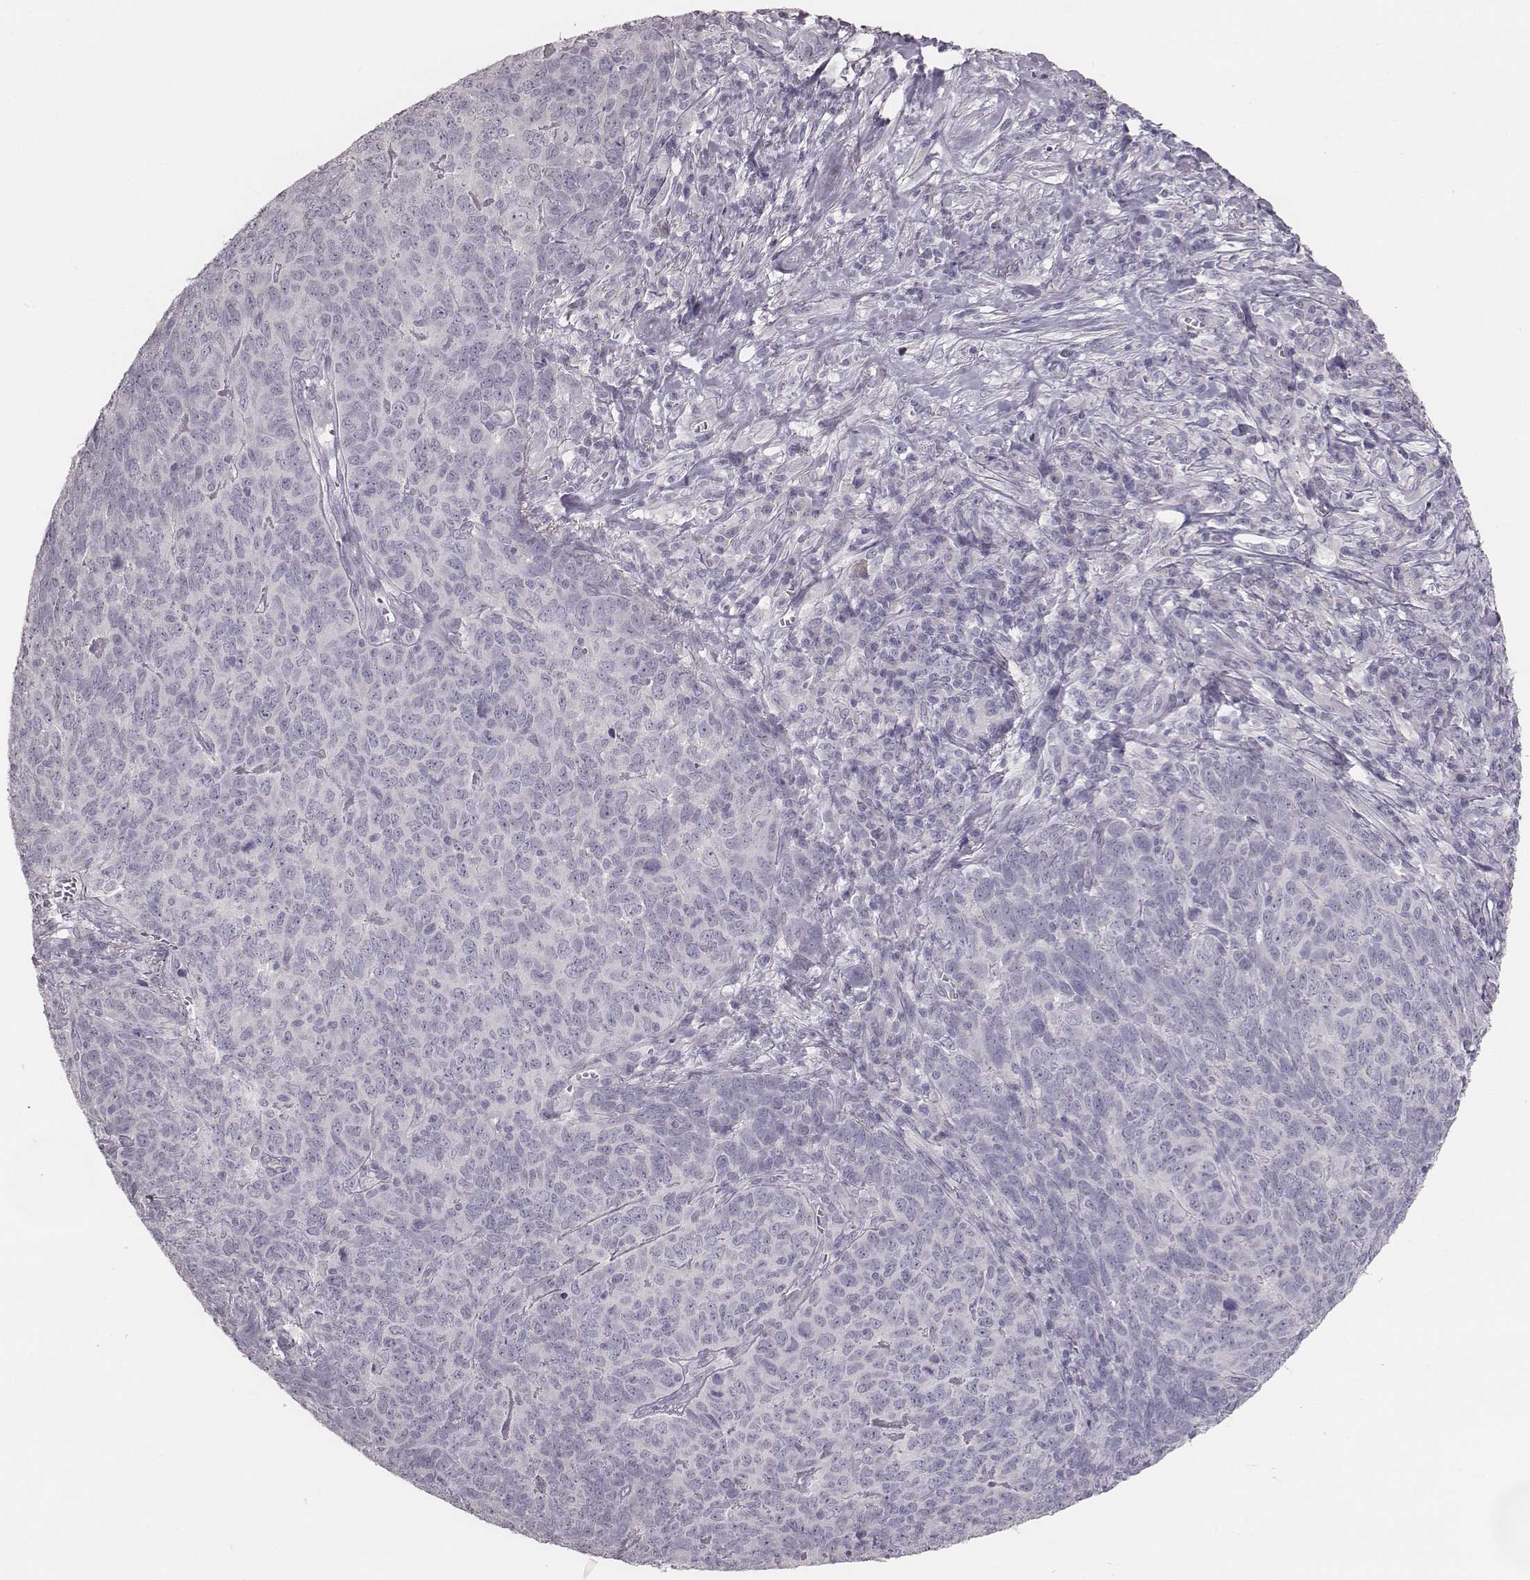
{"staining": {"intensity": "negative", "quantity": "none", "location": "none"}, "tissue": "skin cancer", "cell_type": "Tumor cells", "image_type": "cancer", "snomed": [{"axis": "morphology", "description": "Squamous cell carcinoma, NOS"}, {"axis": "topography", "description": "Skin"}, {"axis": "topography", "description": "Anal"}], "caption": "High power microscopy micrograph of an immunohistochemistry (IHC) photomicrograph of skin cancer, revealing no significant positivity in tumor cells.", "gene": "MYH6", "patient": {"sex": "female", "age": 51}}